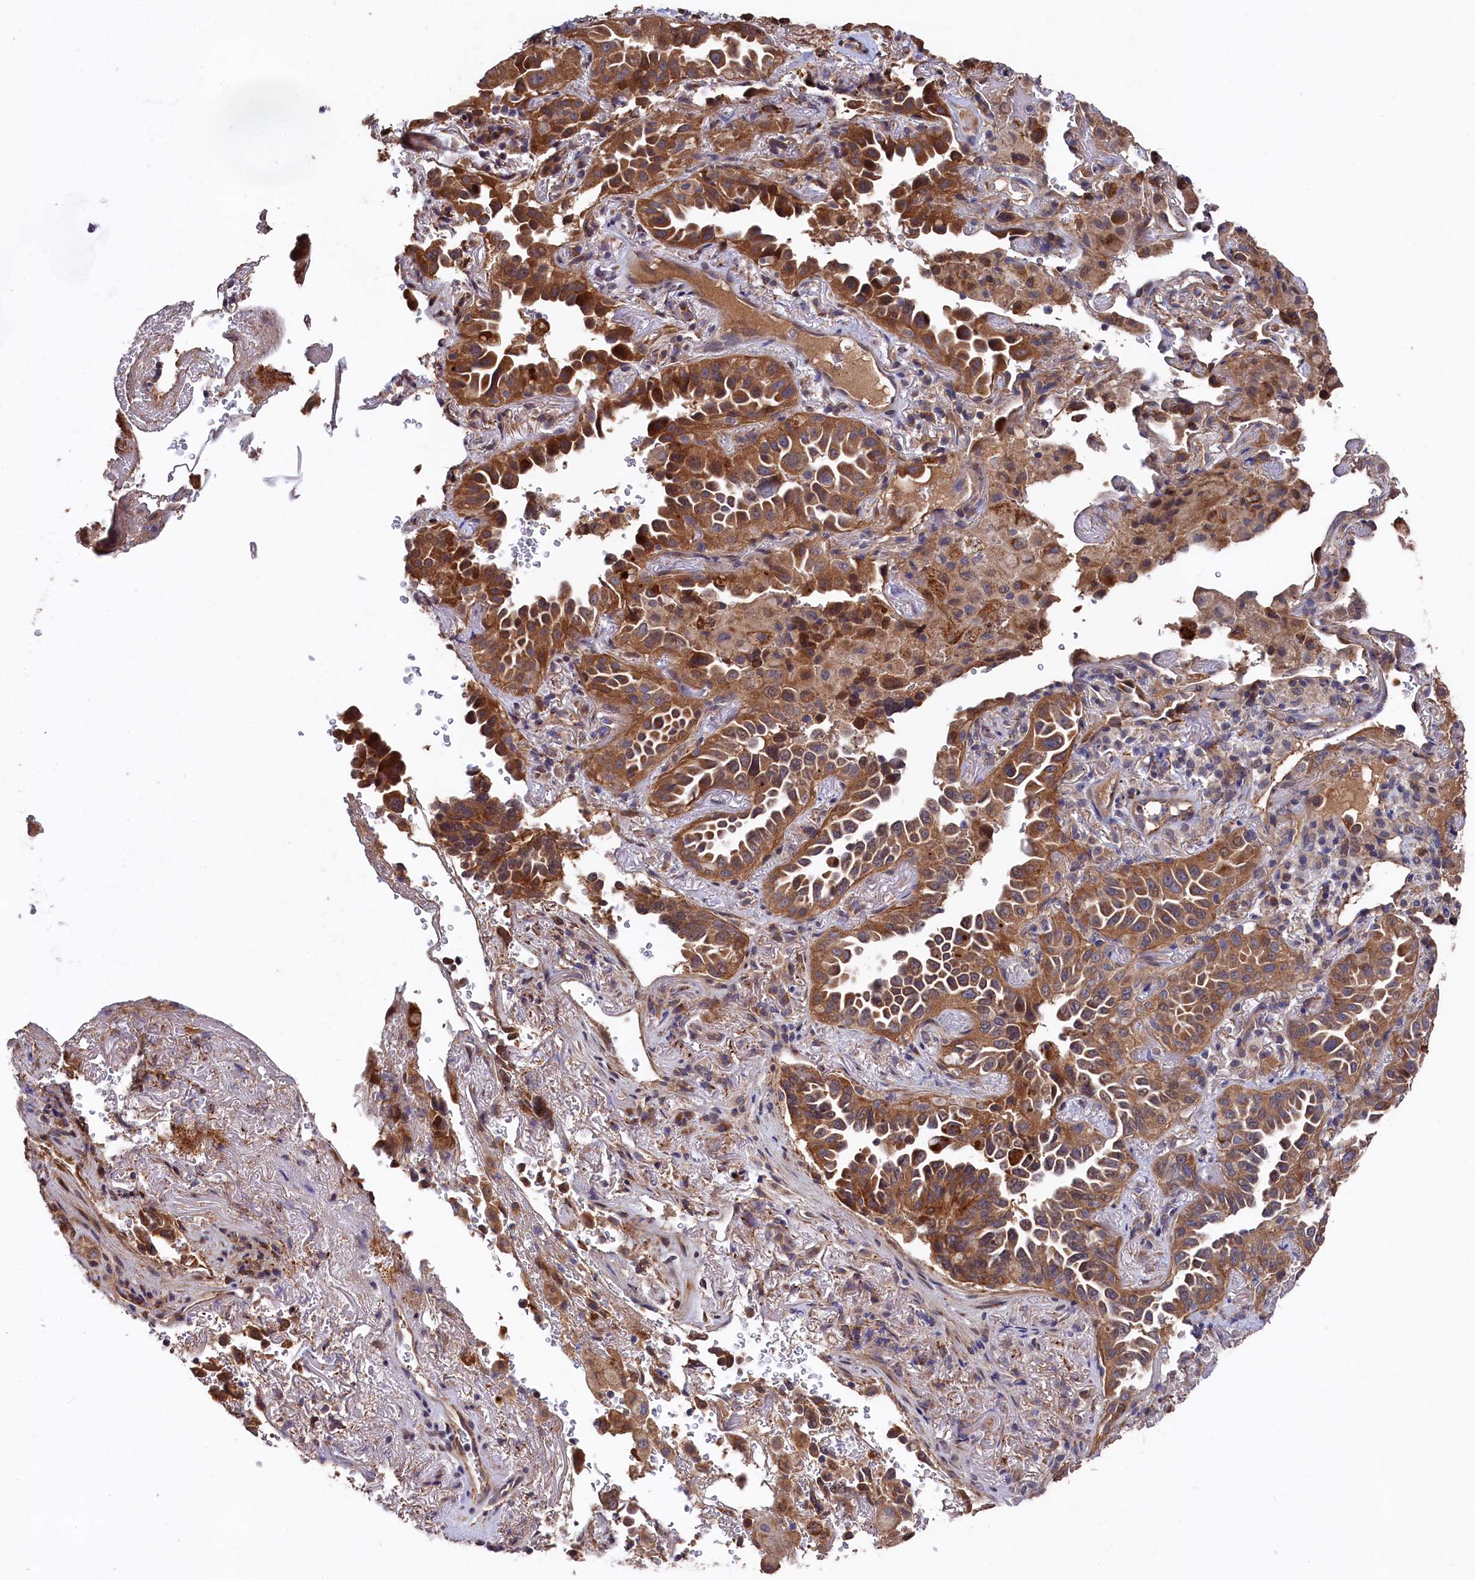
{"staining": {"intensity": "moderate", "quantity": ">75%", "location": "cytoplasmic/membranous"}, "tissue": "lung cancer", "cell_type": "Tumor cells", "image_type": "cancer", "snomed": [{"axis": "morphology", "description": "Adenocarcinoma, NOS"}, {"axis": "topography", "description": "Lung"}], "caption": "Immunohistochemical staining of human lung cancer shows medium levels of moderate cytoplasmic/membranous expression in about >75% of tumor cells.", "gene": "SLC12A4", "patient": {"sex": "female", "age": 69}}